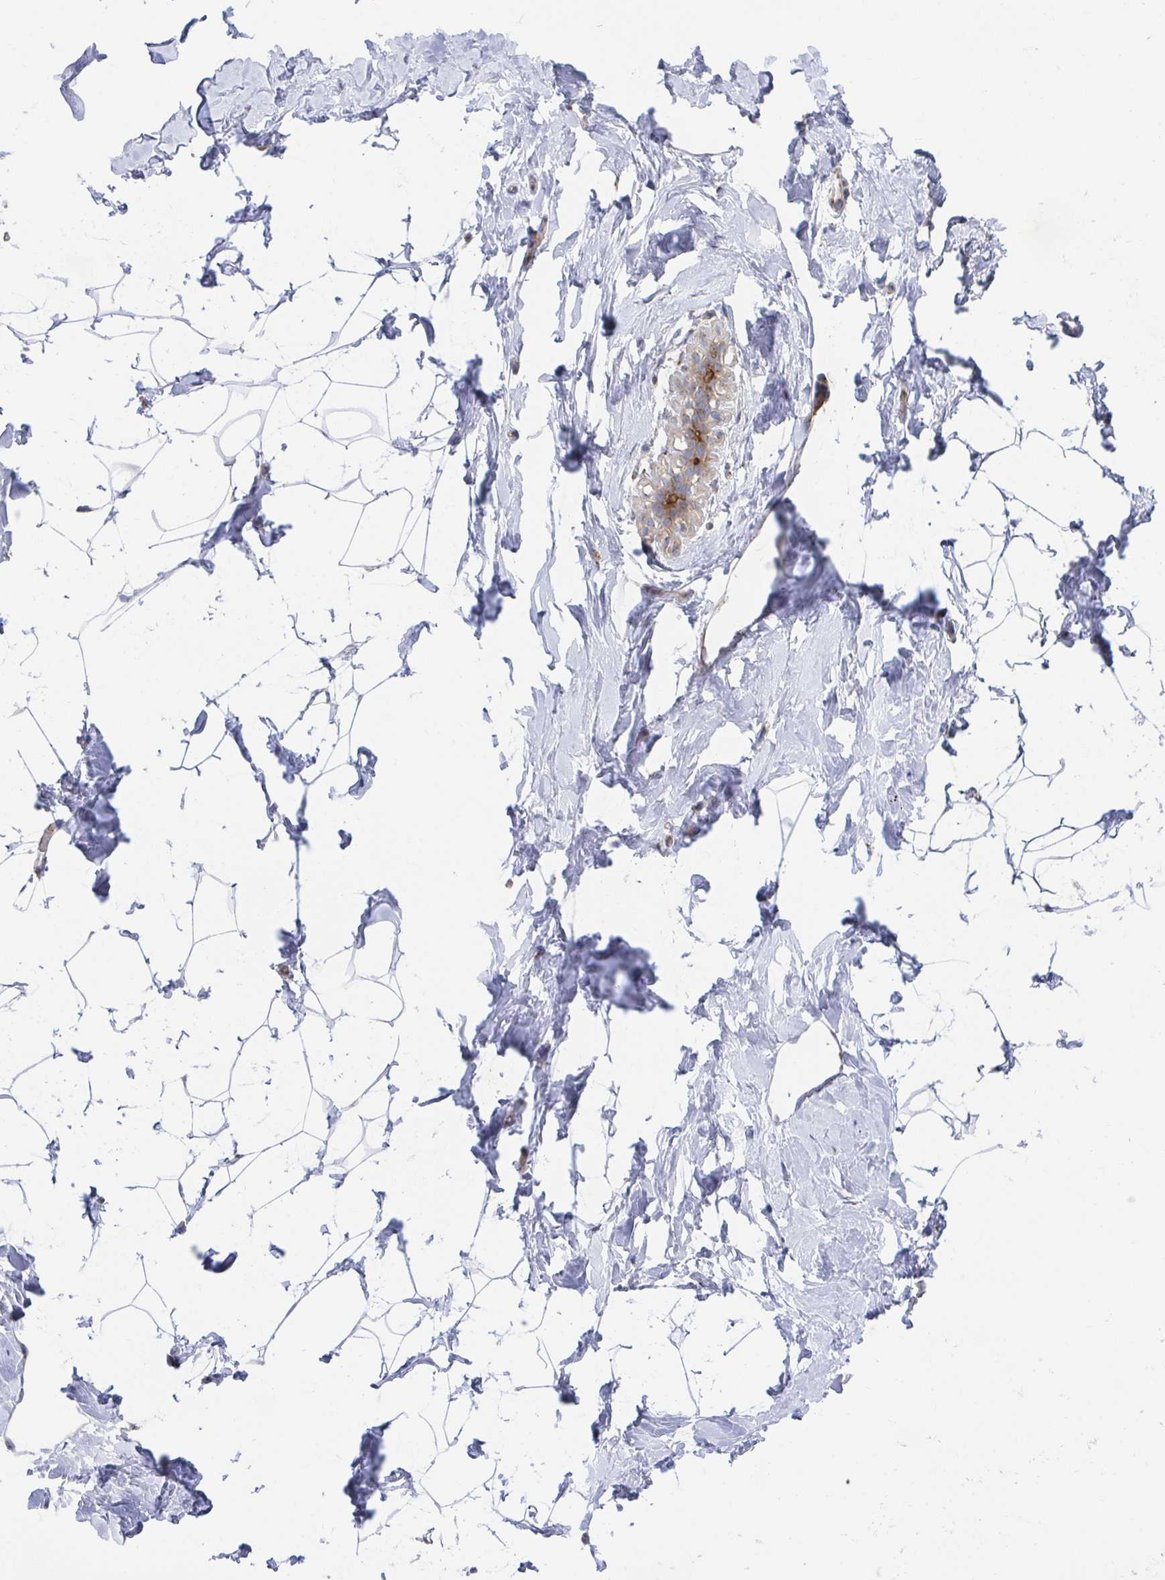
{"staining": {"intensity": "negative", "quantity": "none", "location": "none"}, "tissue": "breast", "cell_type": "Adipocytes", "image_type": "normal", "snomed": [{"axis": "morphology", "description": "Normal tissue, NOS"}, {"axis": "topography", "description": "Breast"}], "caption": "Adipocytes are negative for protein expression in unremarkable human breast. Brightfield microscopy of immunohistochemistry (IHC) stained with DAB (3,3'-diaminobenzidine) (brown) and hematoxylin (blue), captured at high magnification.", "gene": "FJX1", "patient": {"sex": "female", "age": 32}}